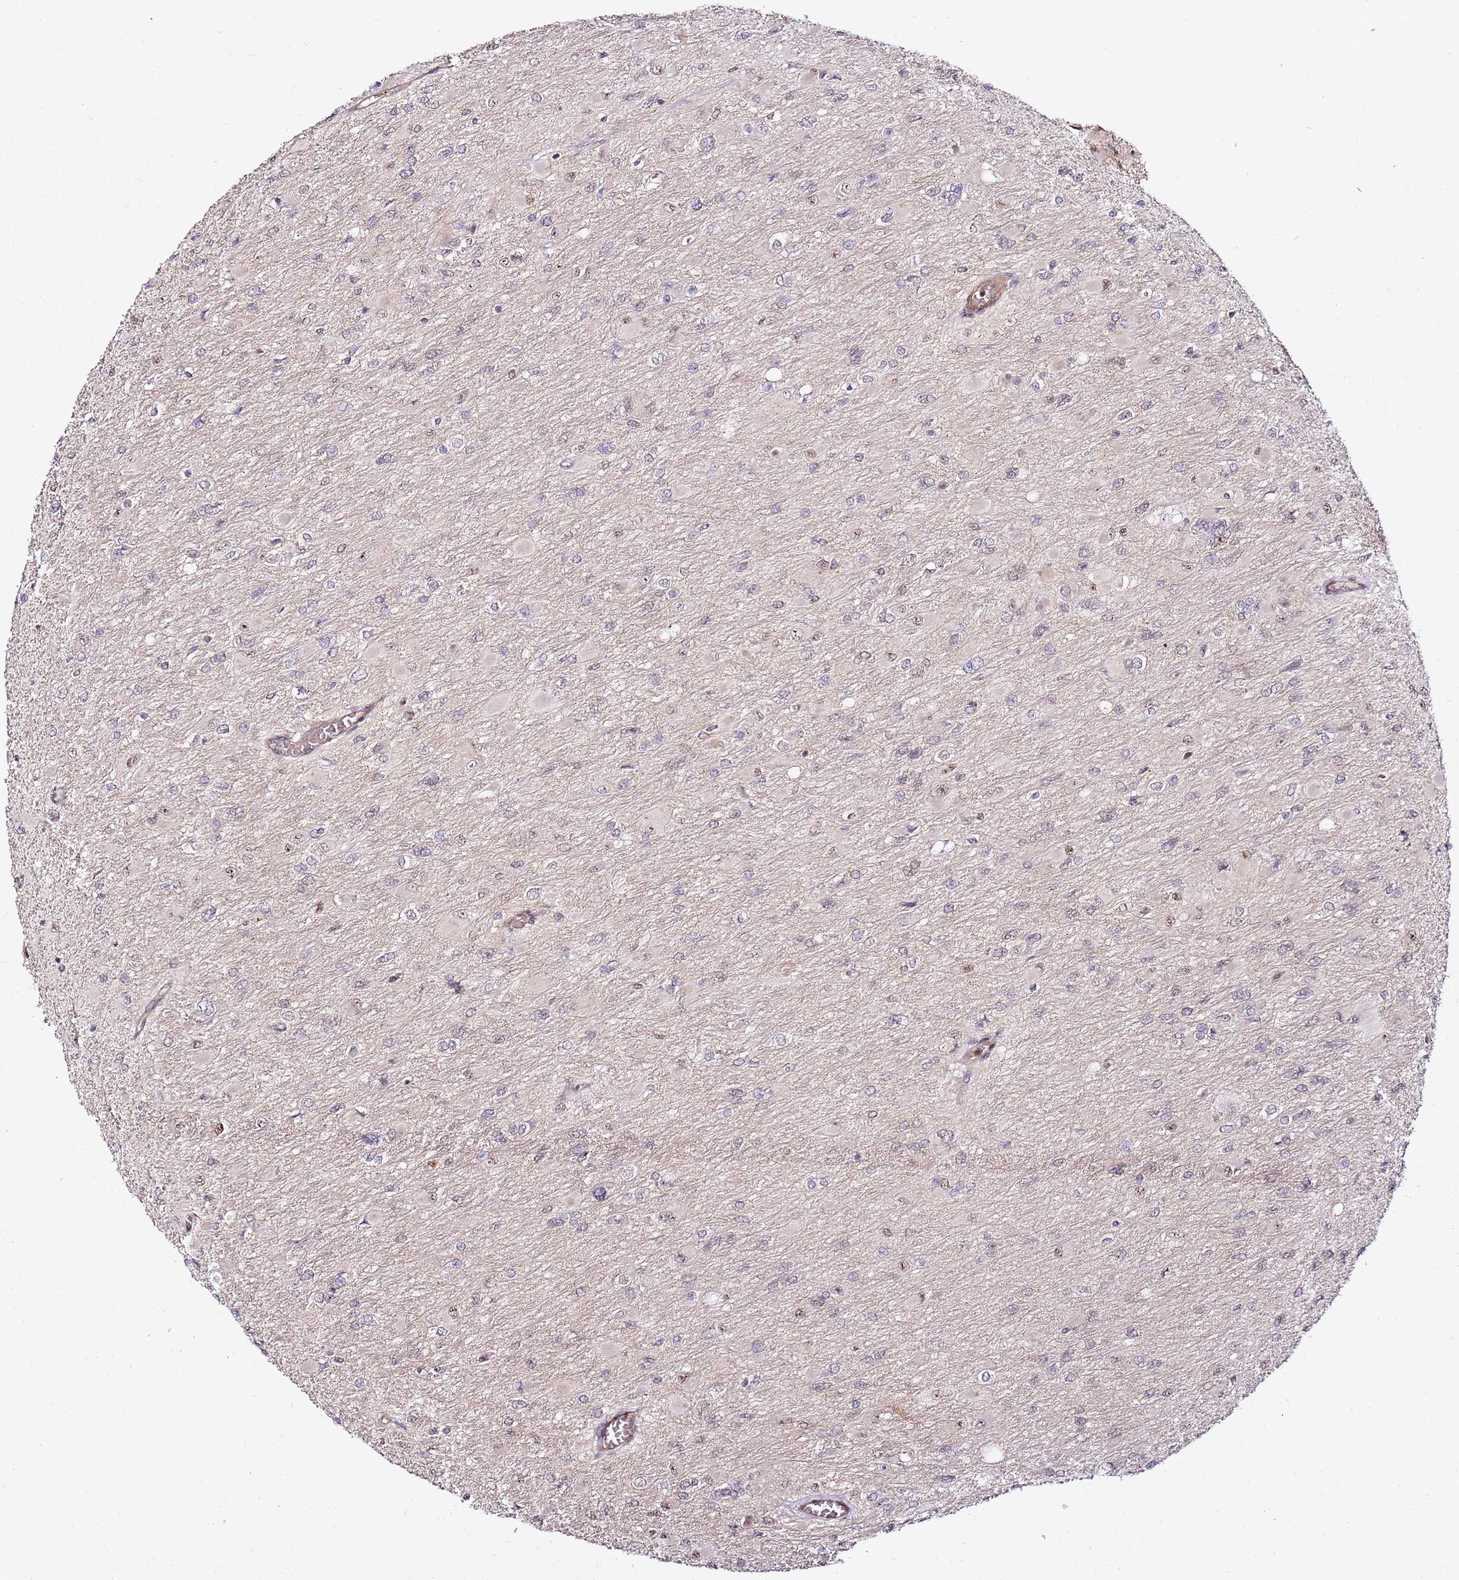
{"staining": {"intensity": "weak", "quantity": "<25%", "location": "nuclear"}, "tissue": "glioma", "cell_type": "Tumor cells", "image_type": "cancer", "snomed": [{"axis": "morphology", "description": "Glioma, malignant, High grade"}, {"axis": "topography", "description": "Cerebral cortex"}], "caption": "Immunohistochemical staining of human glioma demonstrates no significant staining in tumor cells.", "gene": "CCNYL1", "patient": {"sex": "female", "age": 36}}